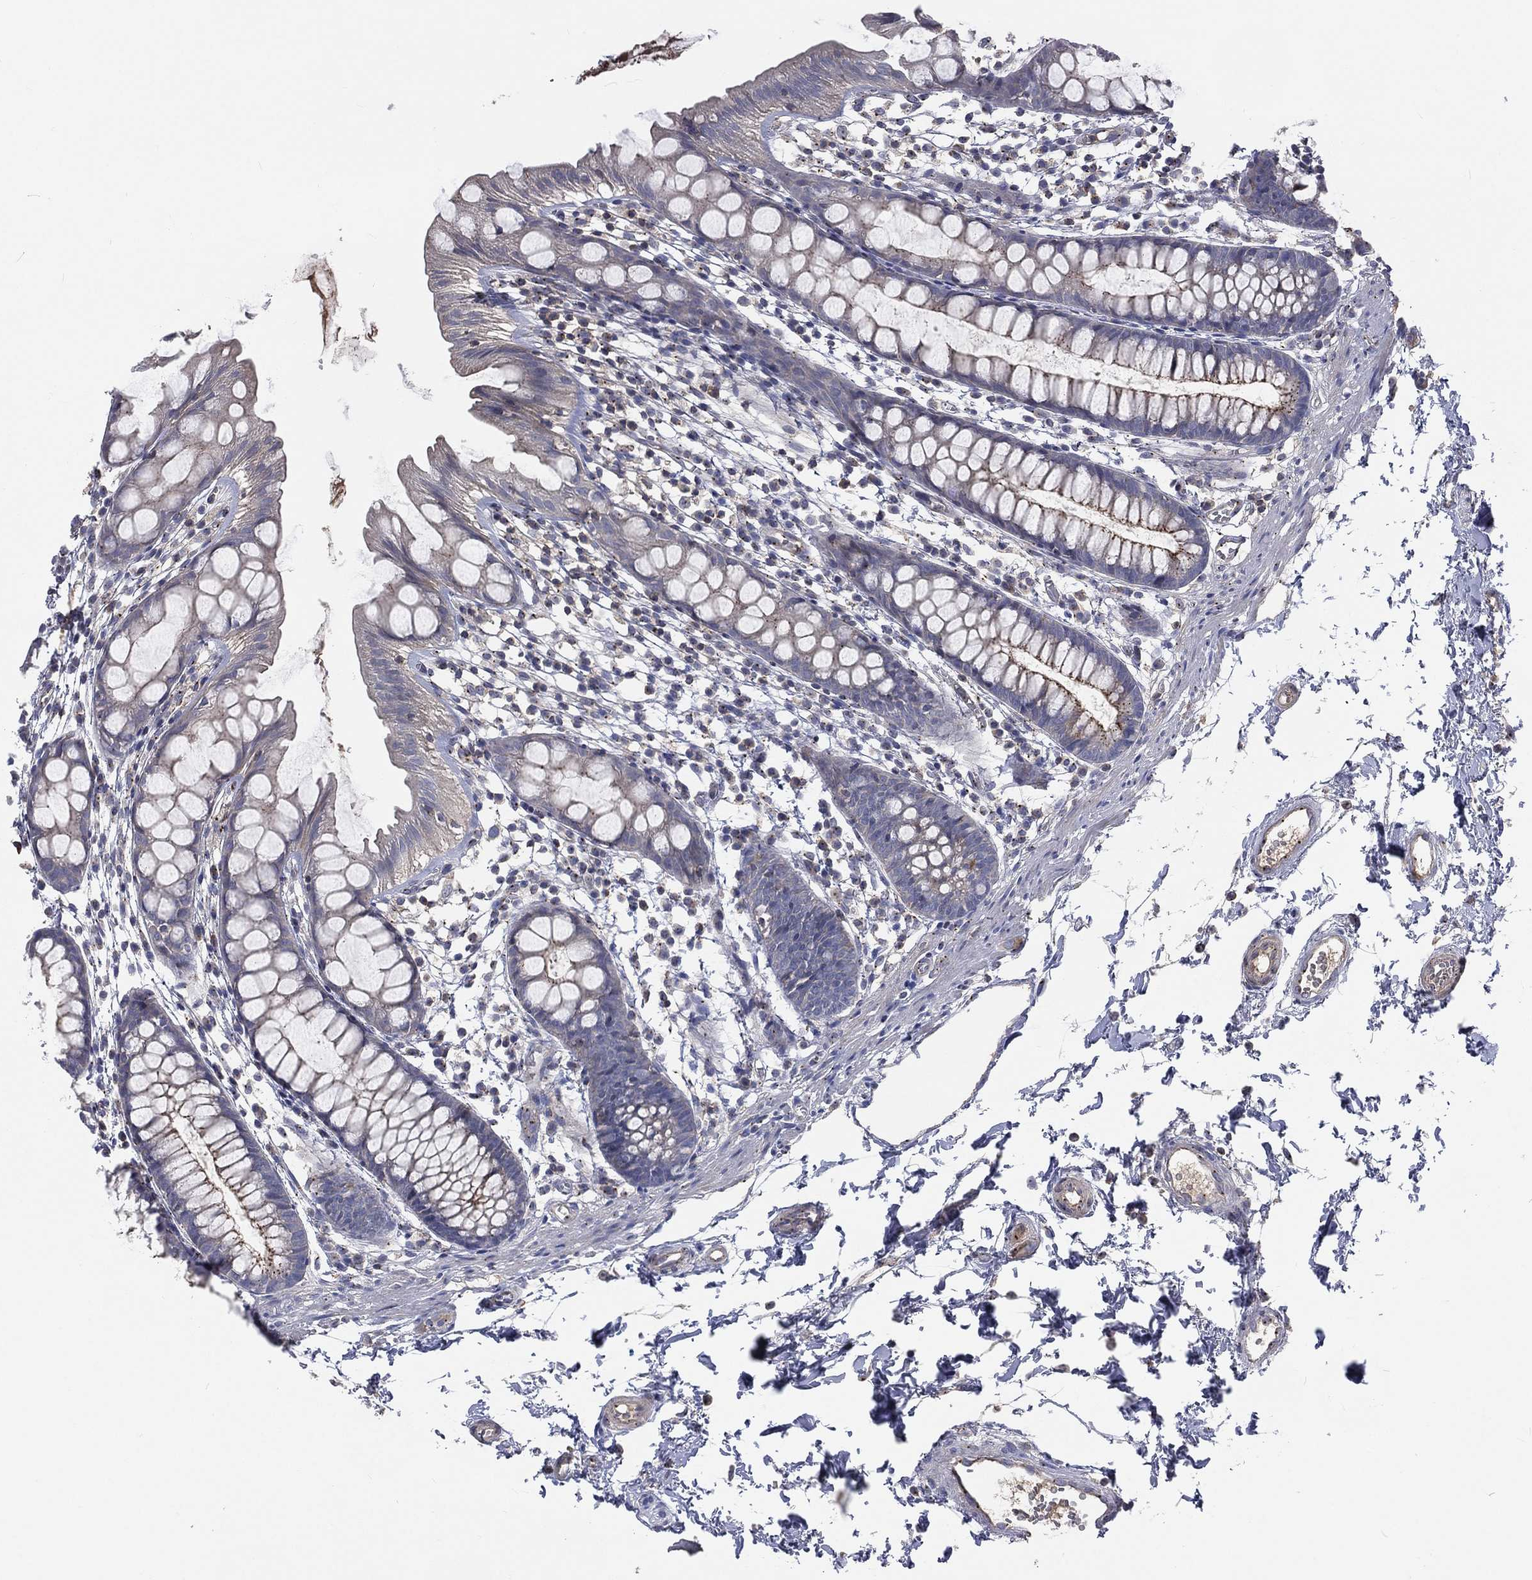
{"staining": {"intensity": "moderate", "quantity": "<25%", "location": "cytoplasmic/membranous"}, "tissue": "rectum", "cell_type": "Glandular cells", "image_type": "normal", "snomed": [{"axis": "morphology", "description": "Normal tissue, NOS"}, {"axis": "topography", "description": "Rectum"}], "caption": "A micrograph of human rectum stained for a protein exhibits moderate cytoplasmic/membranous brown staining in glandular cells.", "gene": "CROCC", "patient": {"sex": "male", "age": 57}}